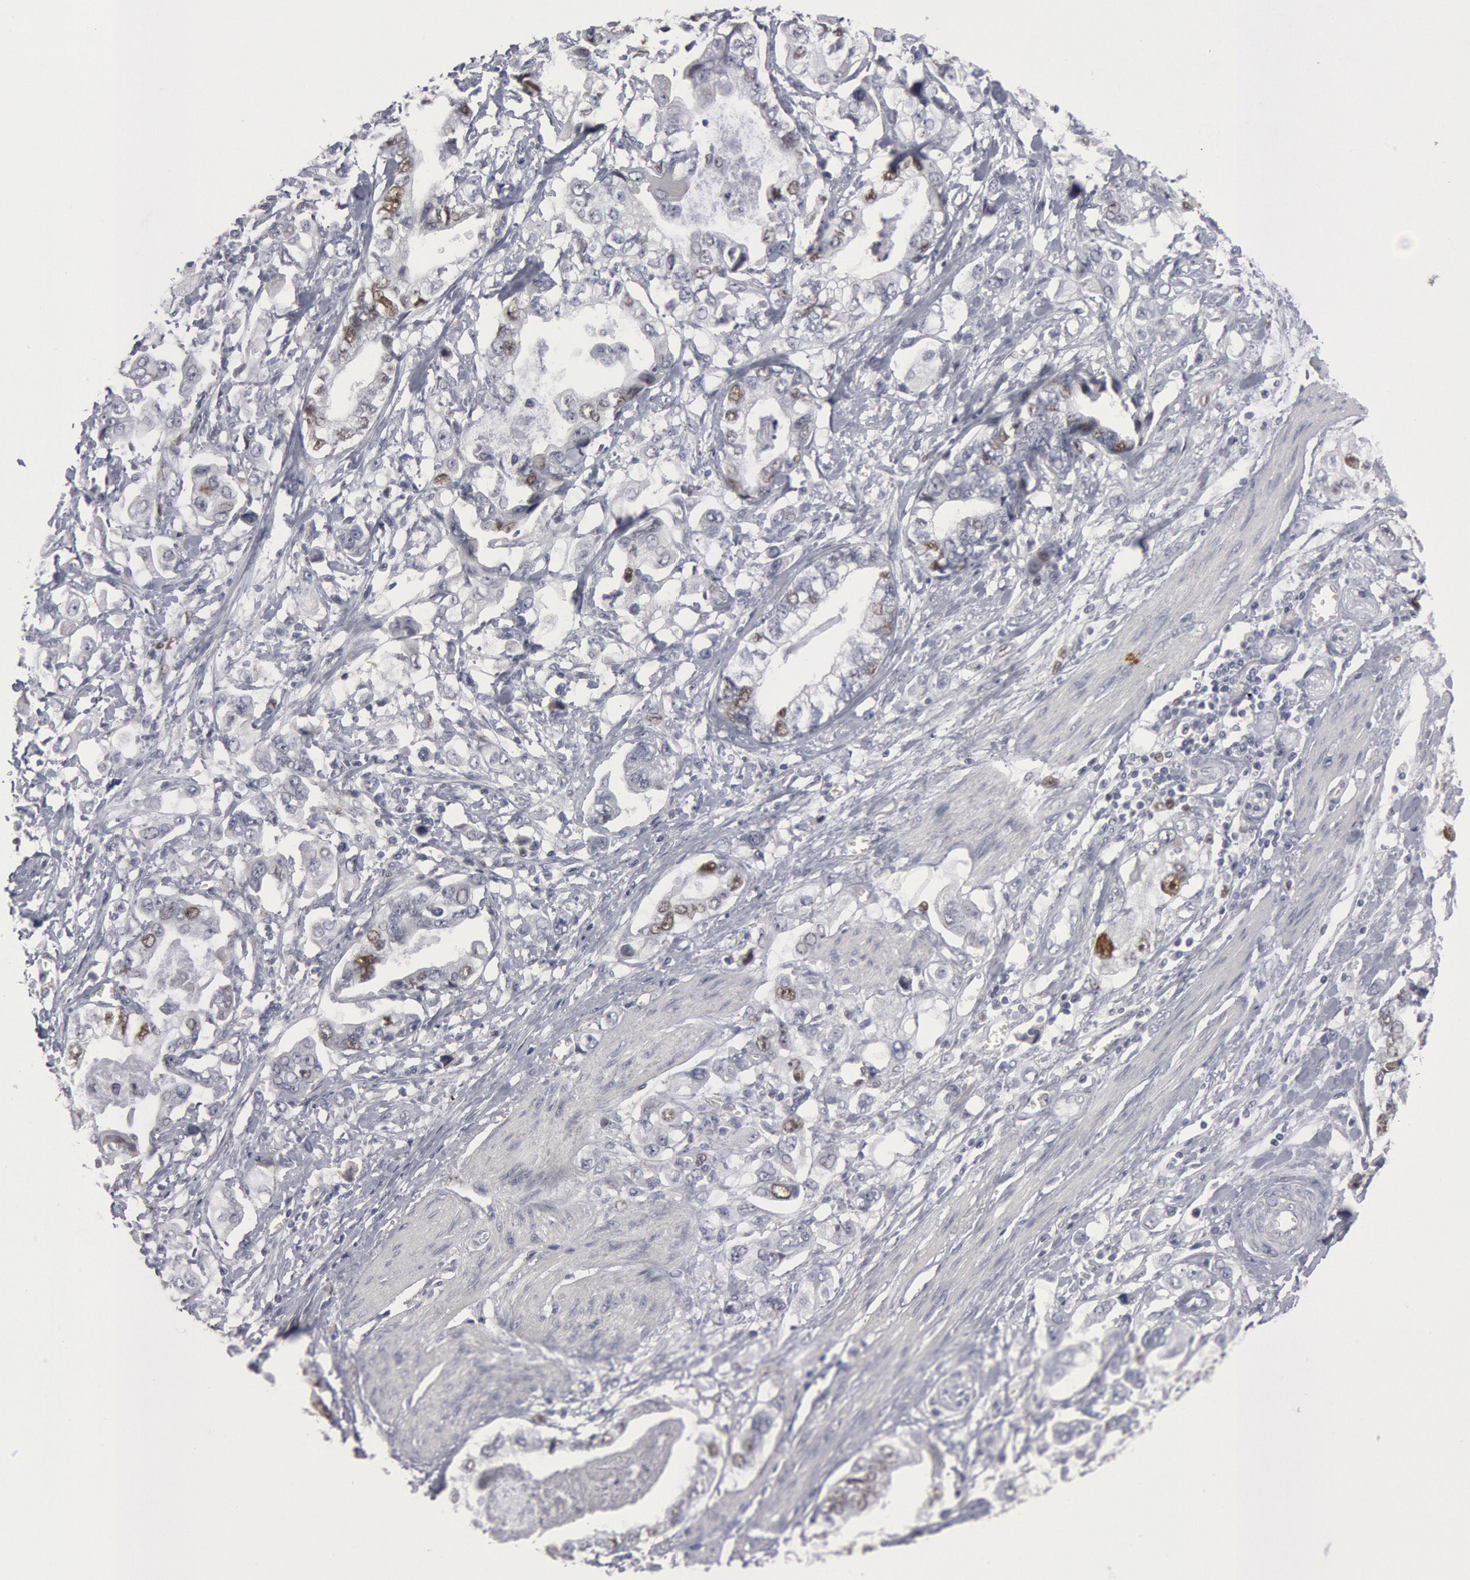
{"staining": {"intensity": "weak", "quantity": "25%-75%", "location": "nuclear"}, "tissue": "stomach cancer", "cell_type": "Tumor cells", "image_type": "cancer", "snomed": [{"axis": "morphology", "description": "Adenocarcinoma, NOS"}, {"axis": "topography", "description": "Pancreas"}, {"axis": "topography", "description": "Stomach, upper"}], "caption": "Immunohistochemistry photomicrograph of neoplastic tissue: human adenocarcinoma (stomach) stained using immunohistochemistry (IHC) displays low levels of weak protein expression localized specifically in the nuclear of tumor cells, appearing as a nuclear brown color.", "gene": "WDHD1", "patient": {"sex": "male", "age": 77}}